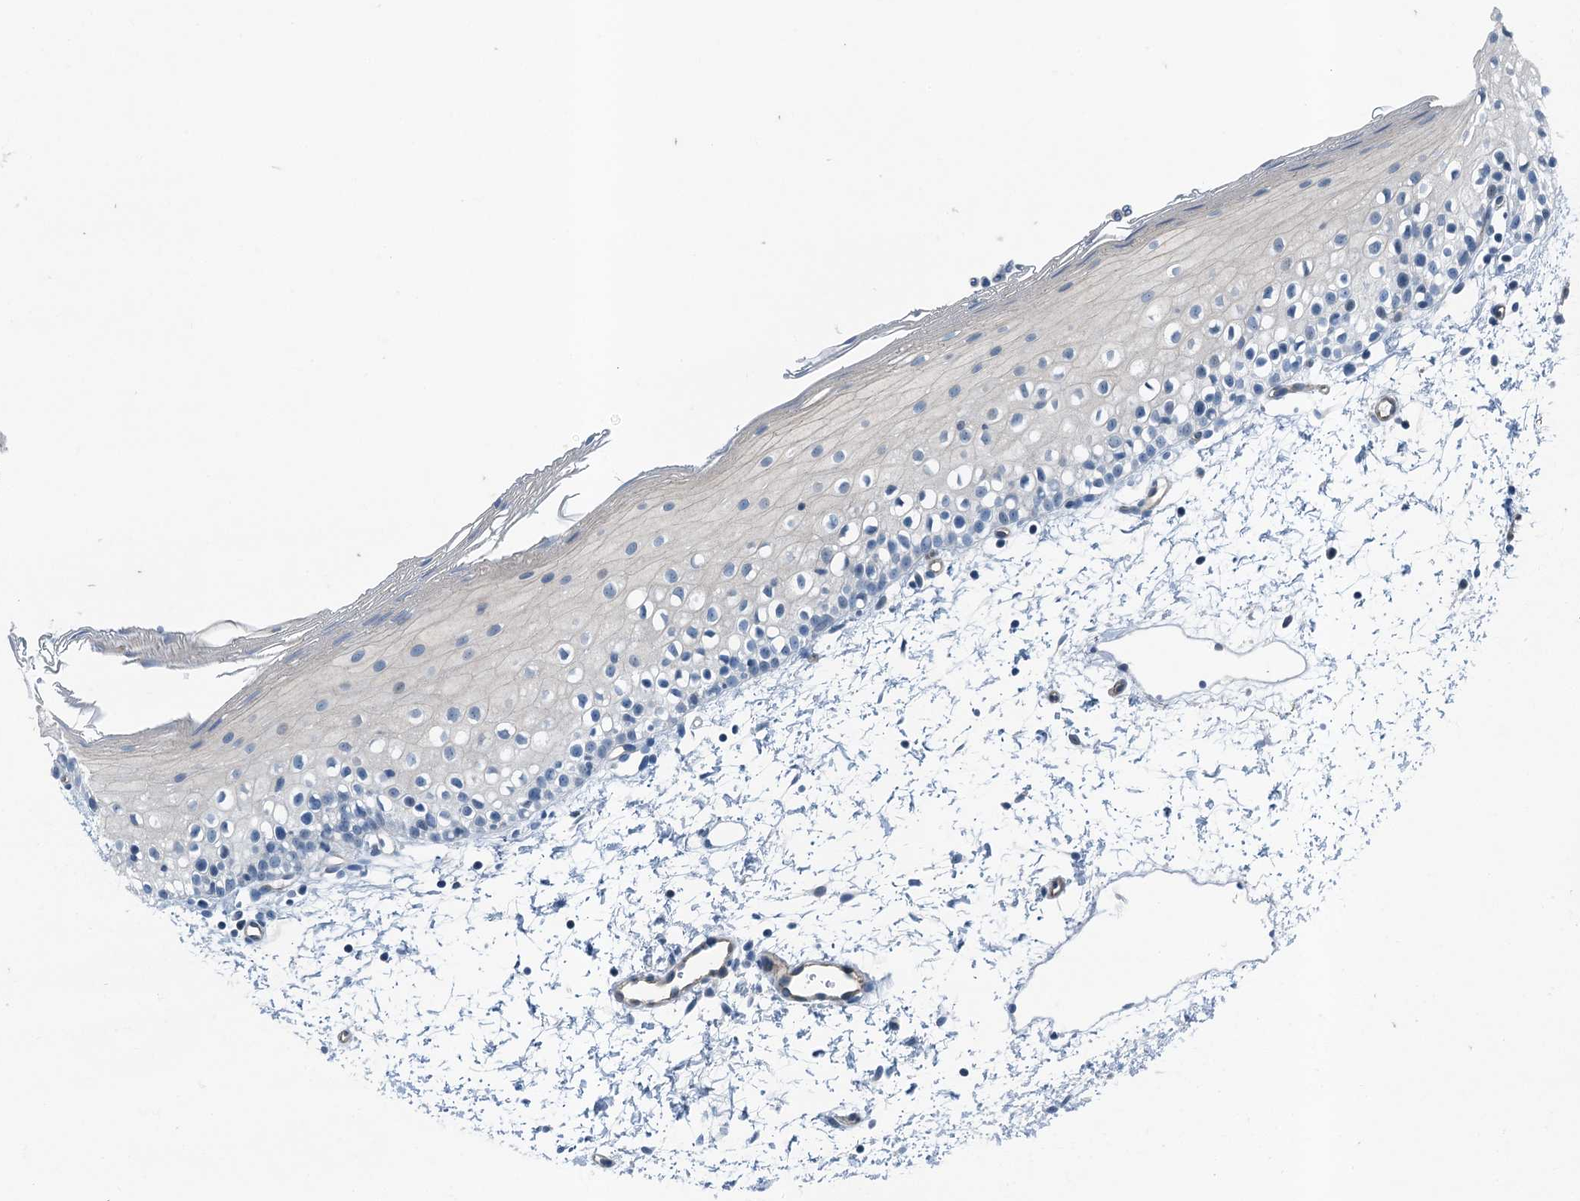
{"staining": {"intensity": "negative", "quantity": "none", "location": "none"}, "tissue": "oral mucosa", "cell_type": "Squamous epithelial cells", "image_type": "normal", "snomed": [{"axis": "morphology", "description": "Normal tissue, NOS"}, {"axis": "topography", "description": "Oral tissue"}], "caption": "Histopathology image shows no significant protein staining in squamous epithelial cells of unremarkable oral mucosa. (DAB (3,3'-diaminobenzidine) IHC, high magnification).", "gene": "GFOD2", "patient": {"sex": "male", "age": 28}}